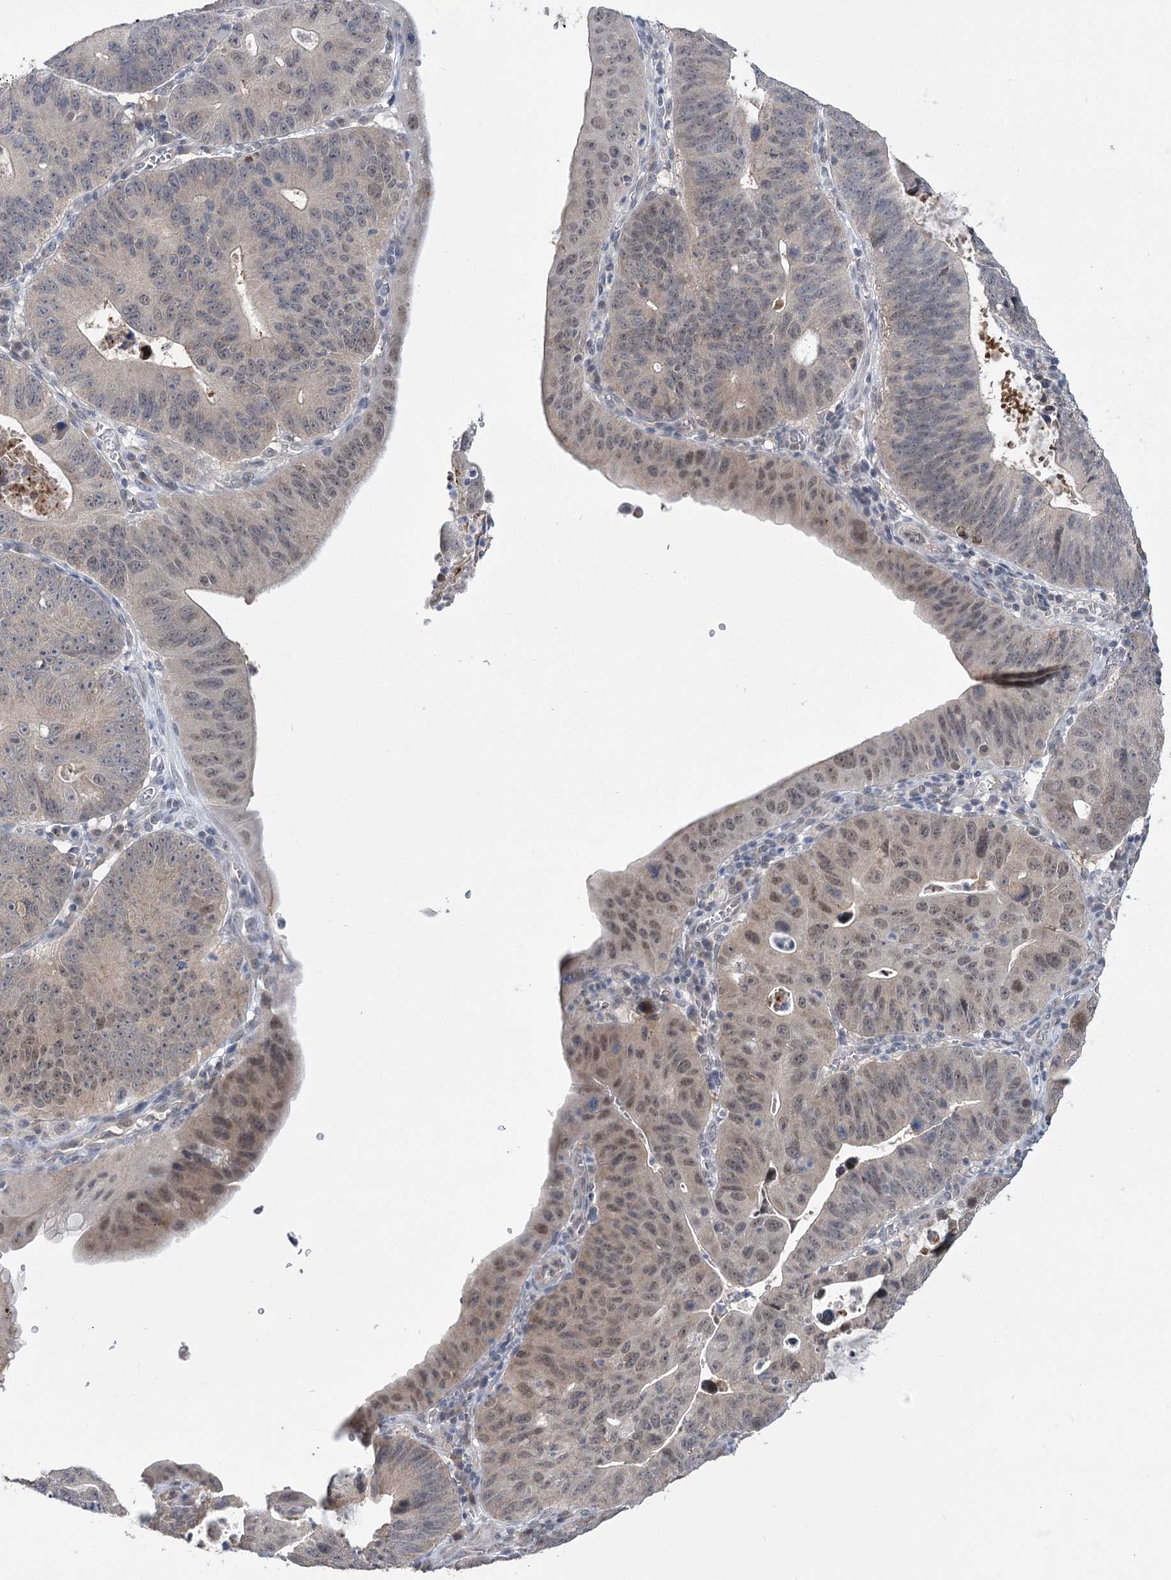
{"staining": {"intensity": "weak", "quantity": "<25%", "location": "cytoplasmic/membranous,nuclear"}, "tissue": "stomach cancer", "cell_type": "Tumor cells", "image_type": "cancer", "snomed": [{"axis": "morphology", "description": "Adenocarcinoma, NOS"}, {"axis": "topography", "description": "Stomach"}], "caption": "IHC histopathology image of neoplastic tissue: human stomach cancer stained with DAB shows no significant protein positivity in tumor cells.", "gene": "PHYHIPL", "patient": {"sex": "male", "age": 59}}